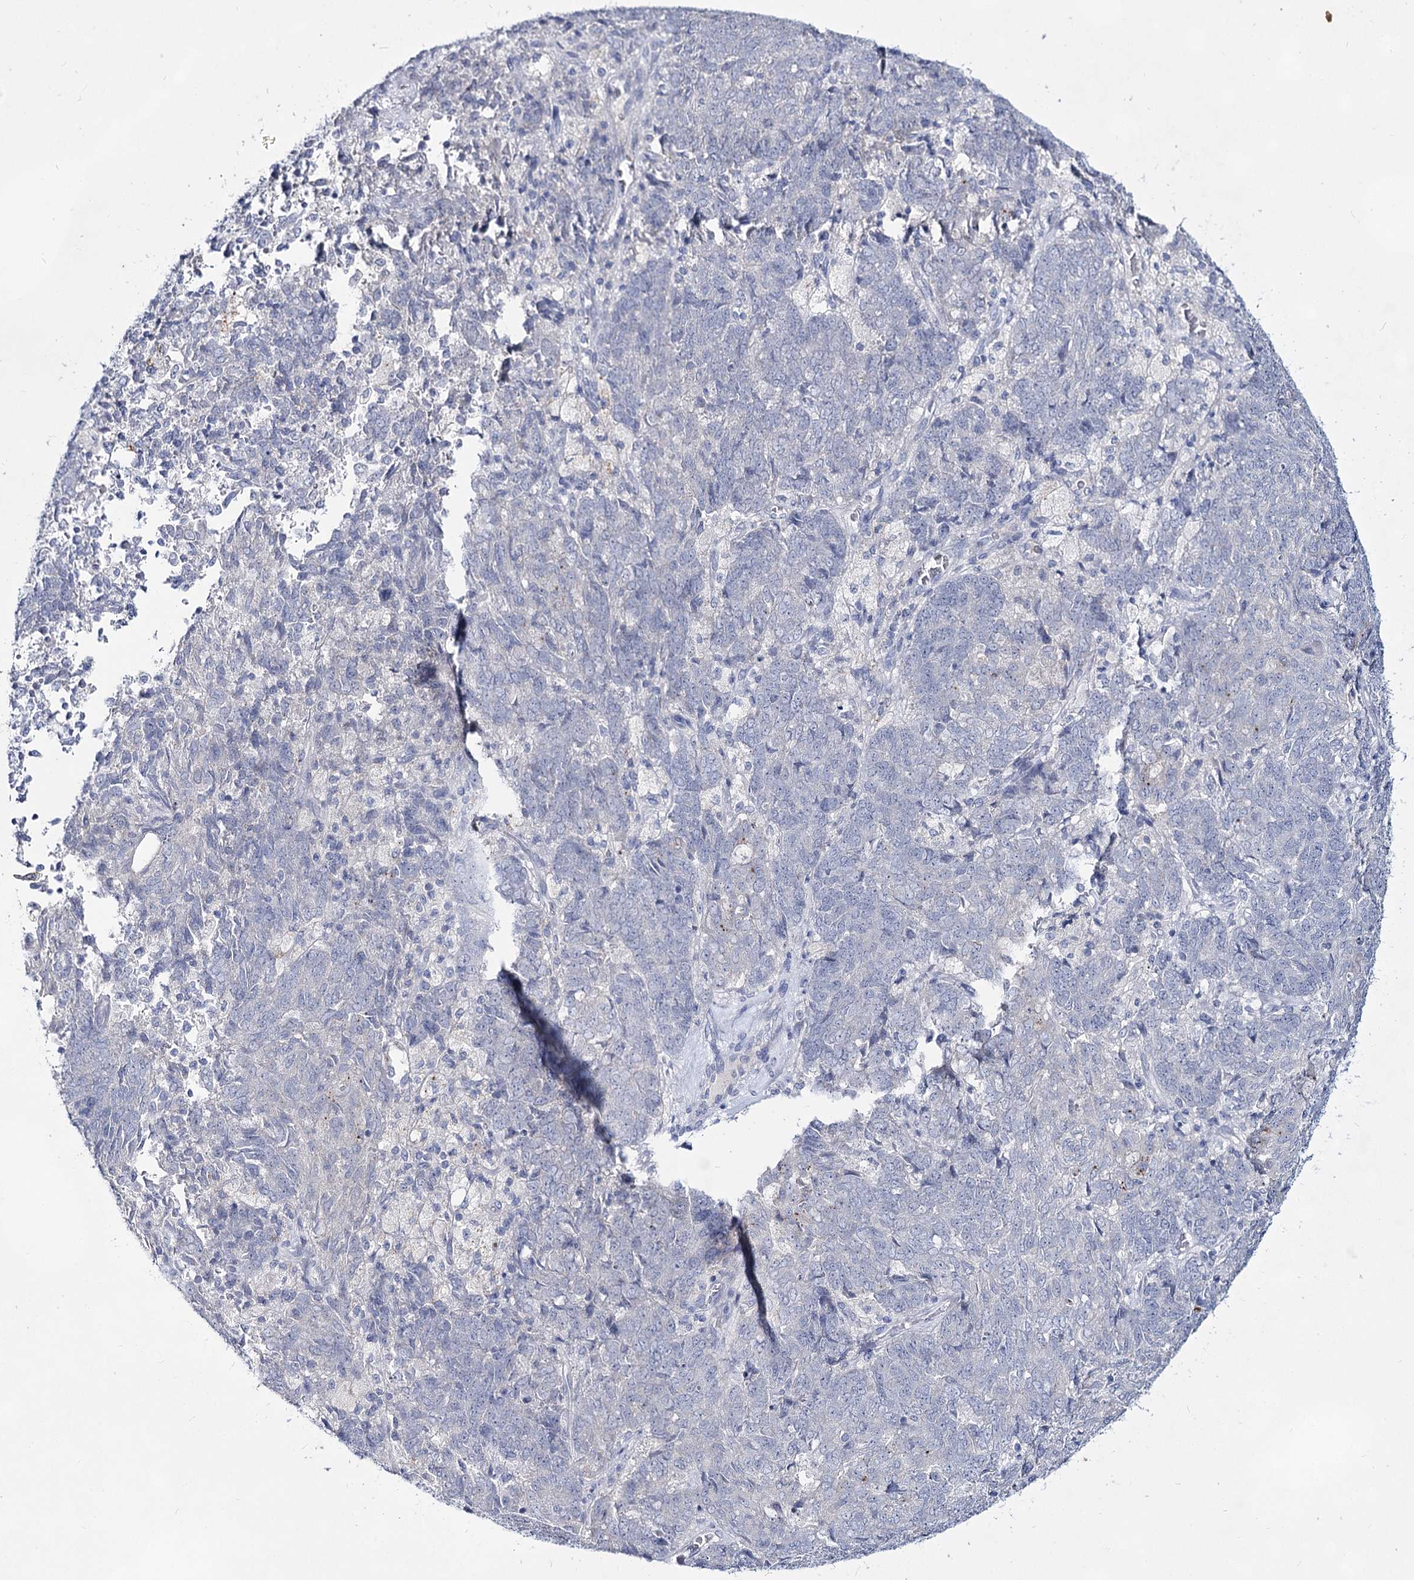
{"staining": {"intensity": "negative", "quantity": "none", "location": "none"}, "tissue": "endometrial cancer", "cell_type": "Tumor cells", "image_type": "cancer", "snomed": [{"axis": "morphology", "description": "Adenocarcinoma, NOS"}, {"axis": "topography", "description": "Endometrium"}], "caption": "The IHC histopathology image has no significant staining in tumor cells of adenocarcinoma (endometrial) tissue. (Brightfield microscopy of DAB (3,3'-diaminobenzidine) immunohistochemistry (IHC) at high magnification).", "gene": "CCDC73", "patient": {"sex": "female", "age": 80}}